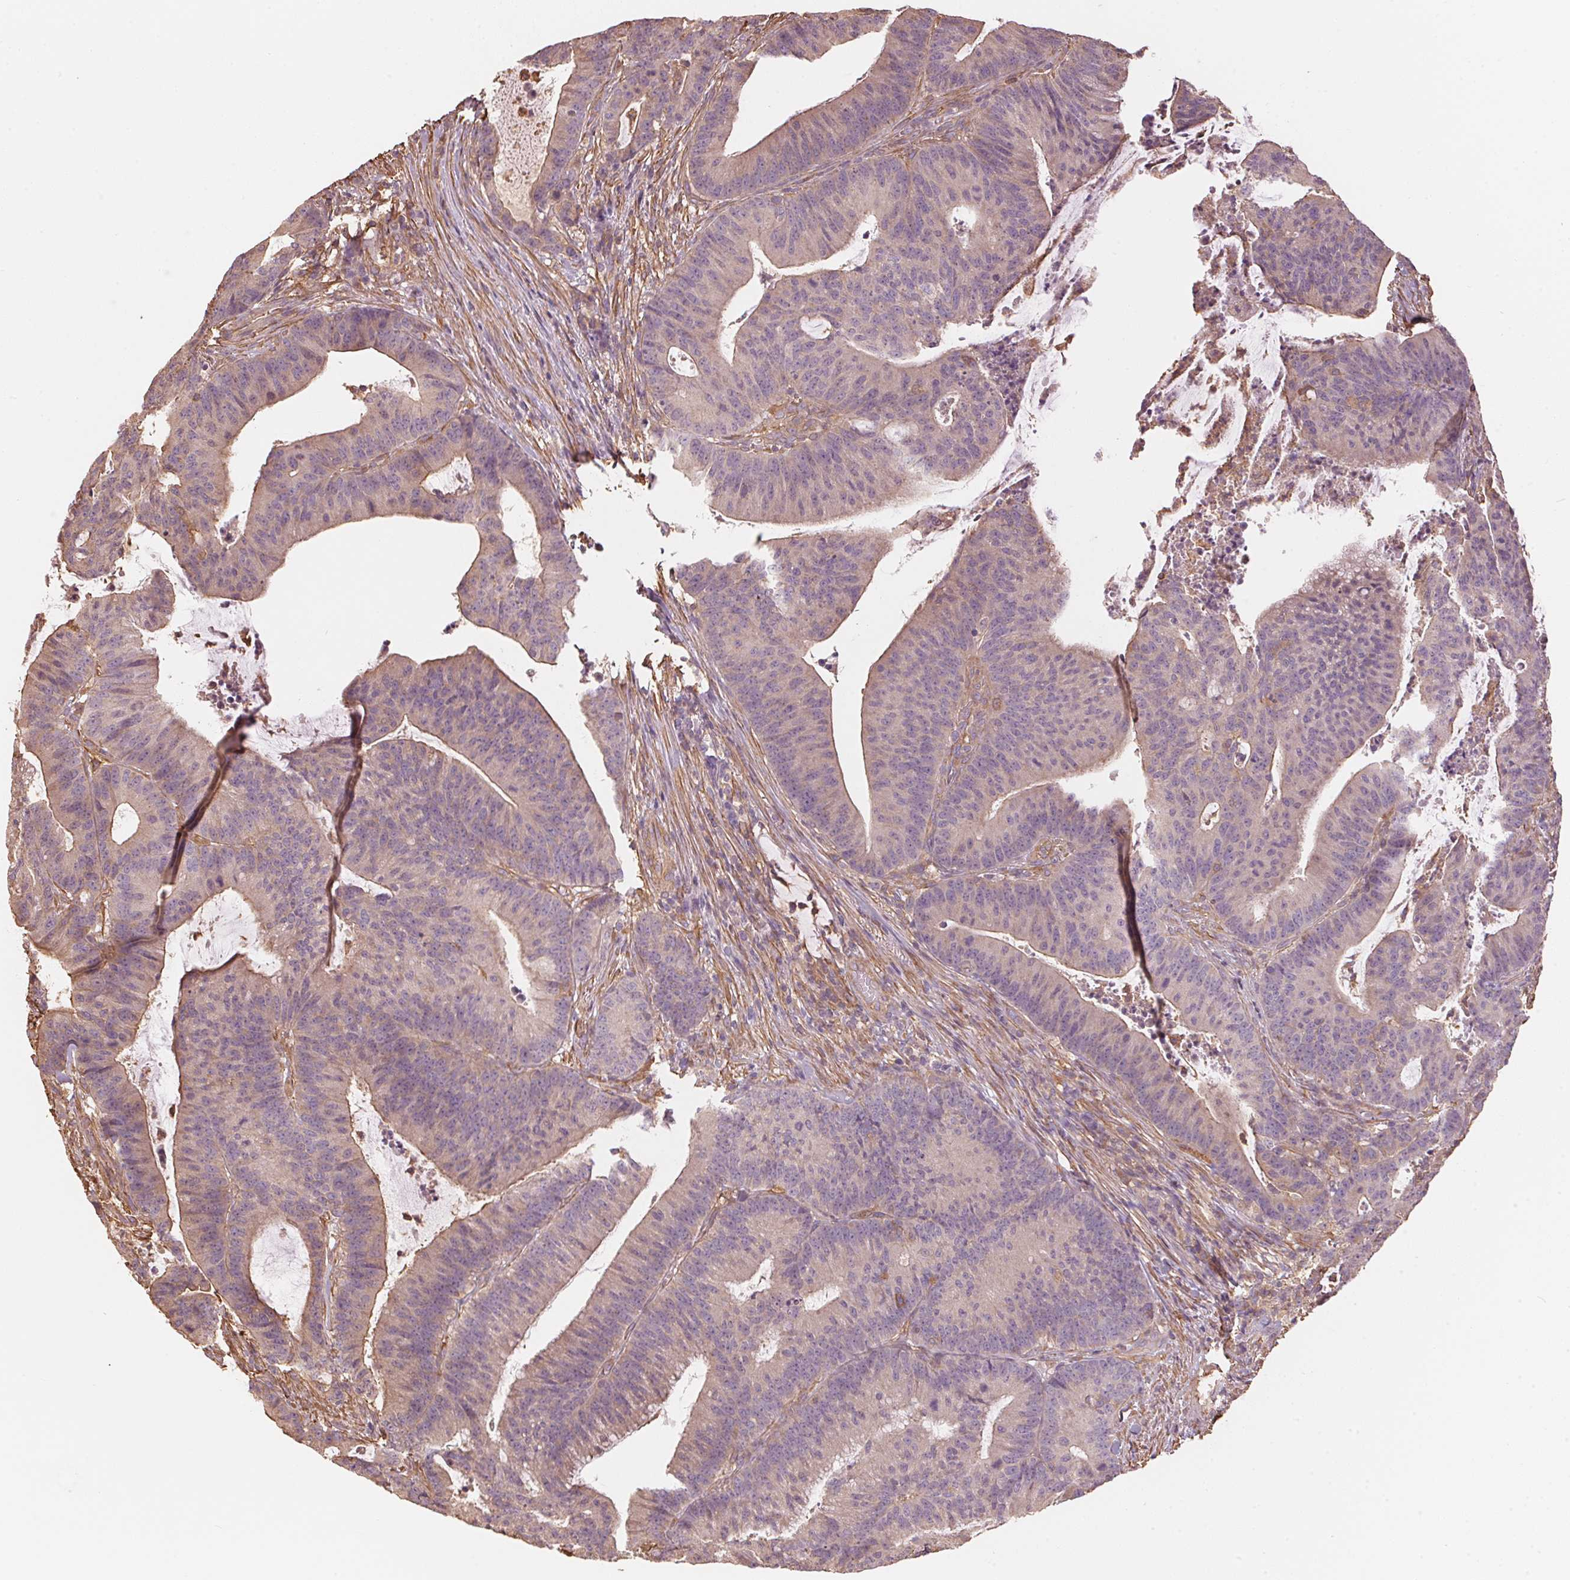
{"staining": {"intensity": "weak", "quantity": "<25%", "location": "cytoplasmic/membranous"}, "tissue": "colorectal cancer", "cell_type": "Tumor cells", "image_type": "cancer", "snomed": [{"axis": "morphology", "description": "Adenocarcinoma, NOS"}, {"axis": "topography", "description": "Colon"}], "caption": "There is no significant staining in tumor cells of adenocarcinoma (colorectal).", "gene": "QDPR", "patient": {"sex": "female", "age": 78}}